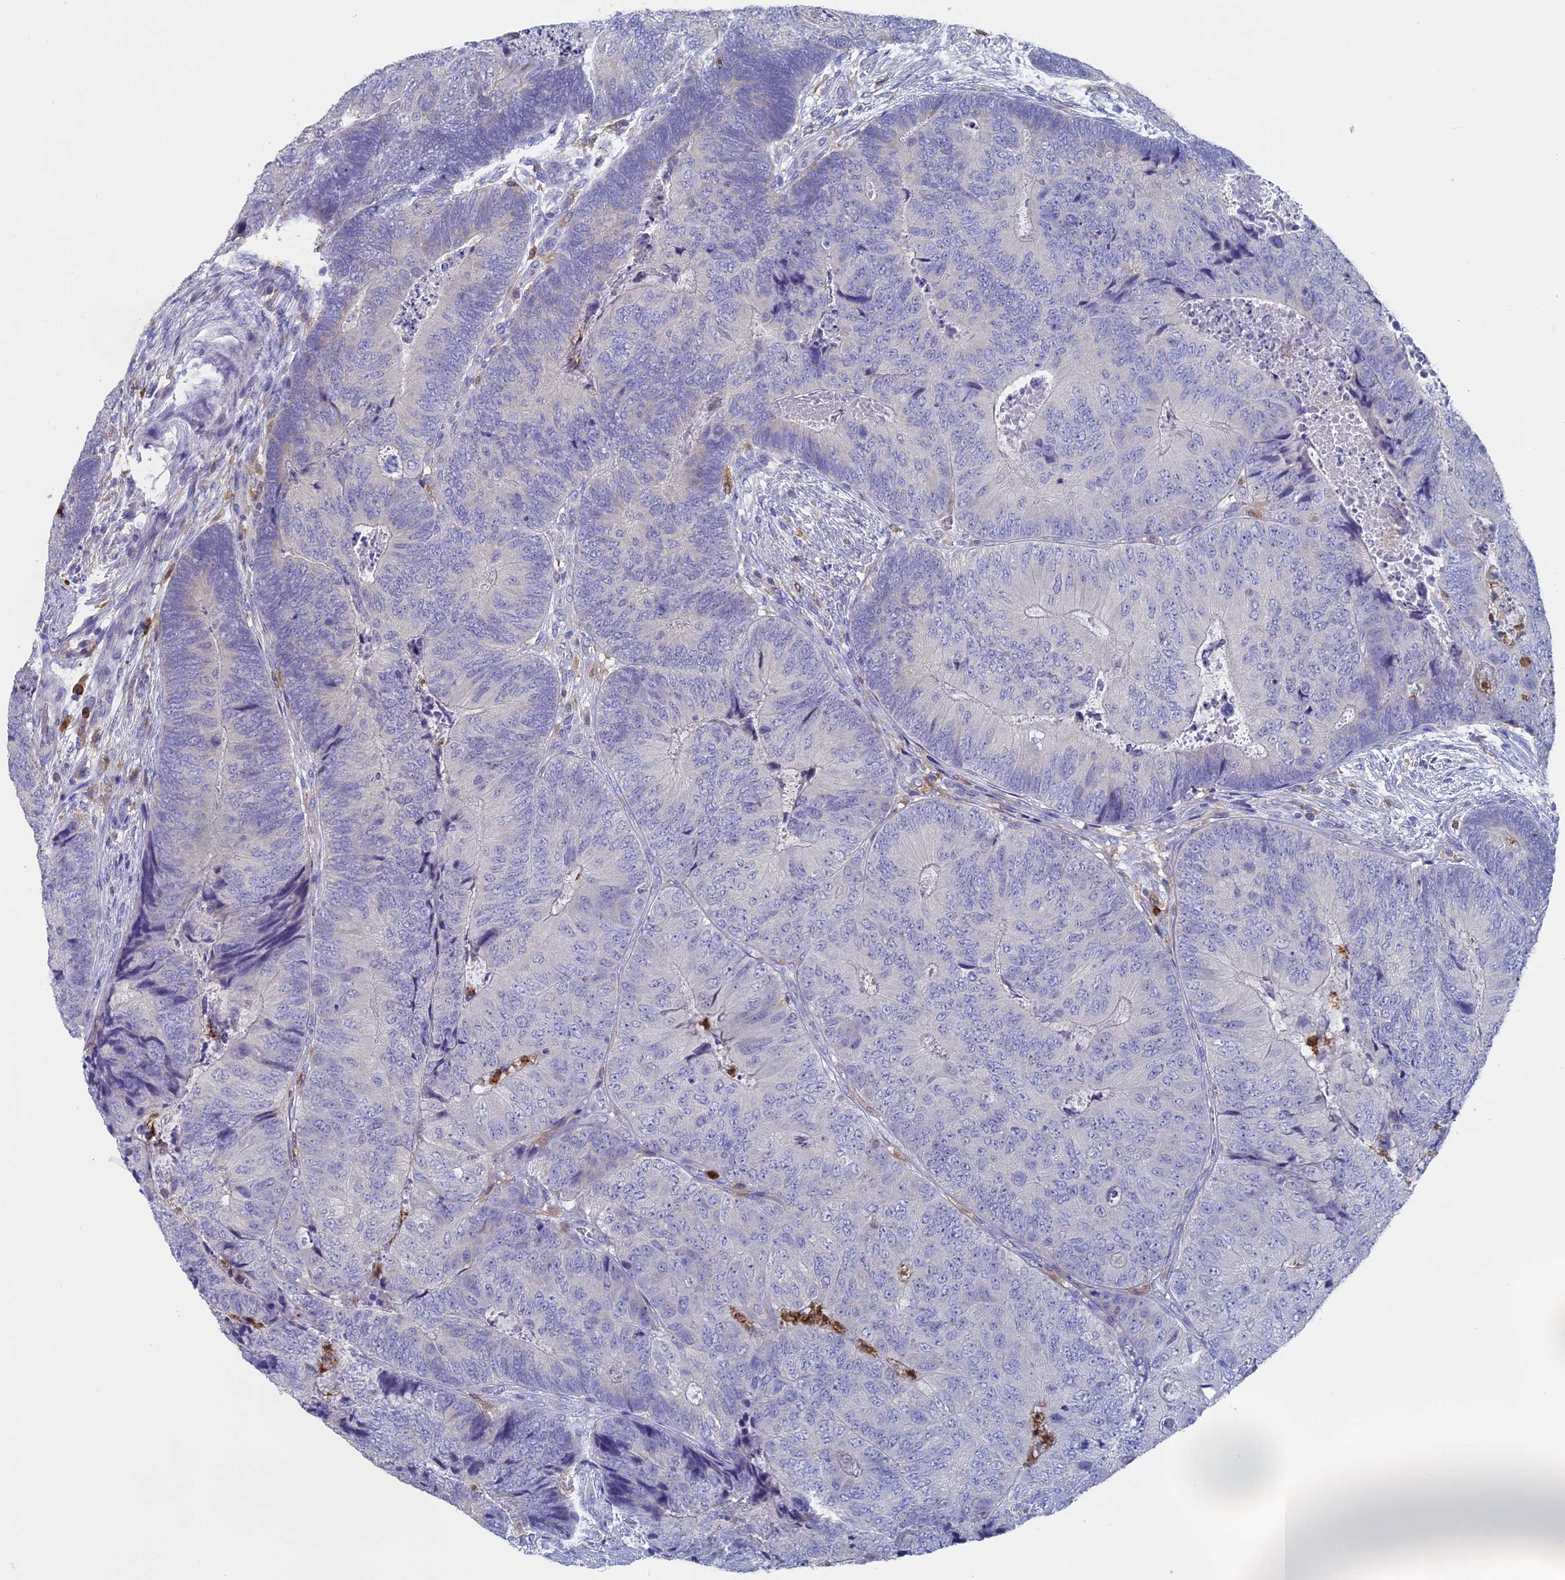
{"staining": {"intensity": "negative", "quantity": "none", "location": "none"}, "tissue": "colorectal cancer", "cell_type": "Tumor cells", "image_type": "cancer", "snomed": [{"axis": "morphology", "description": "Adenocarcinoma, NOS"}, {"axis": "topography", "description": "Colon"}], "caption": "An image of human adenocarcinoma (colorectal) is negative for staining in tumor cells.", "gene": "NCF4", "patient": {"sex": "female", "age": 67}}